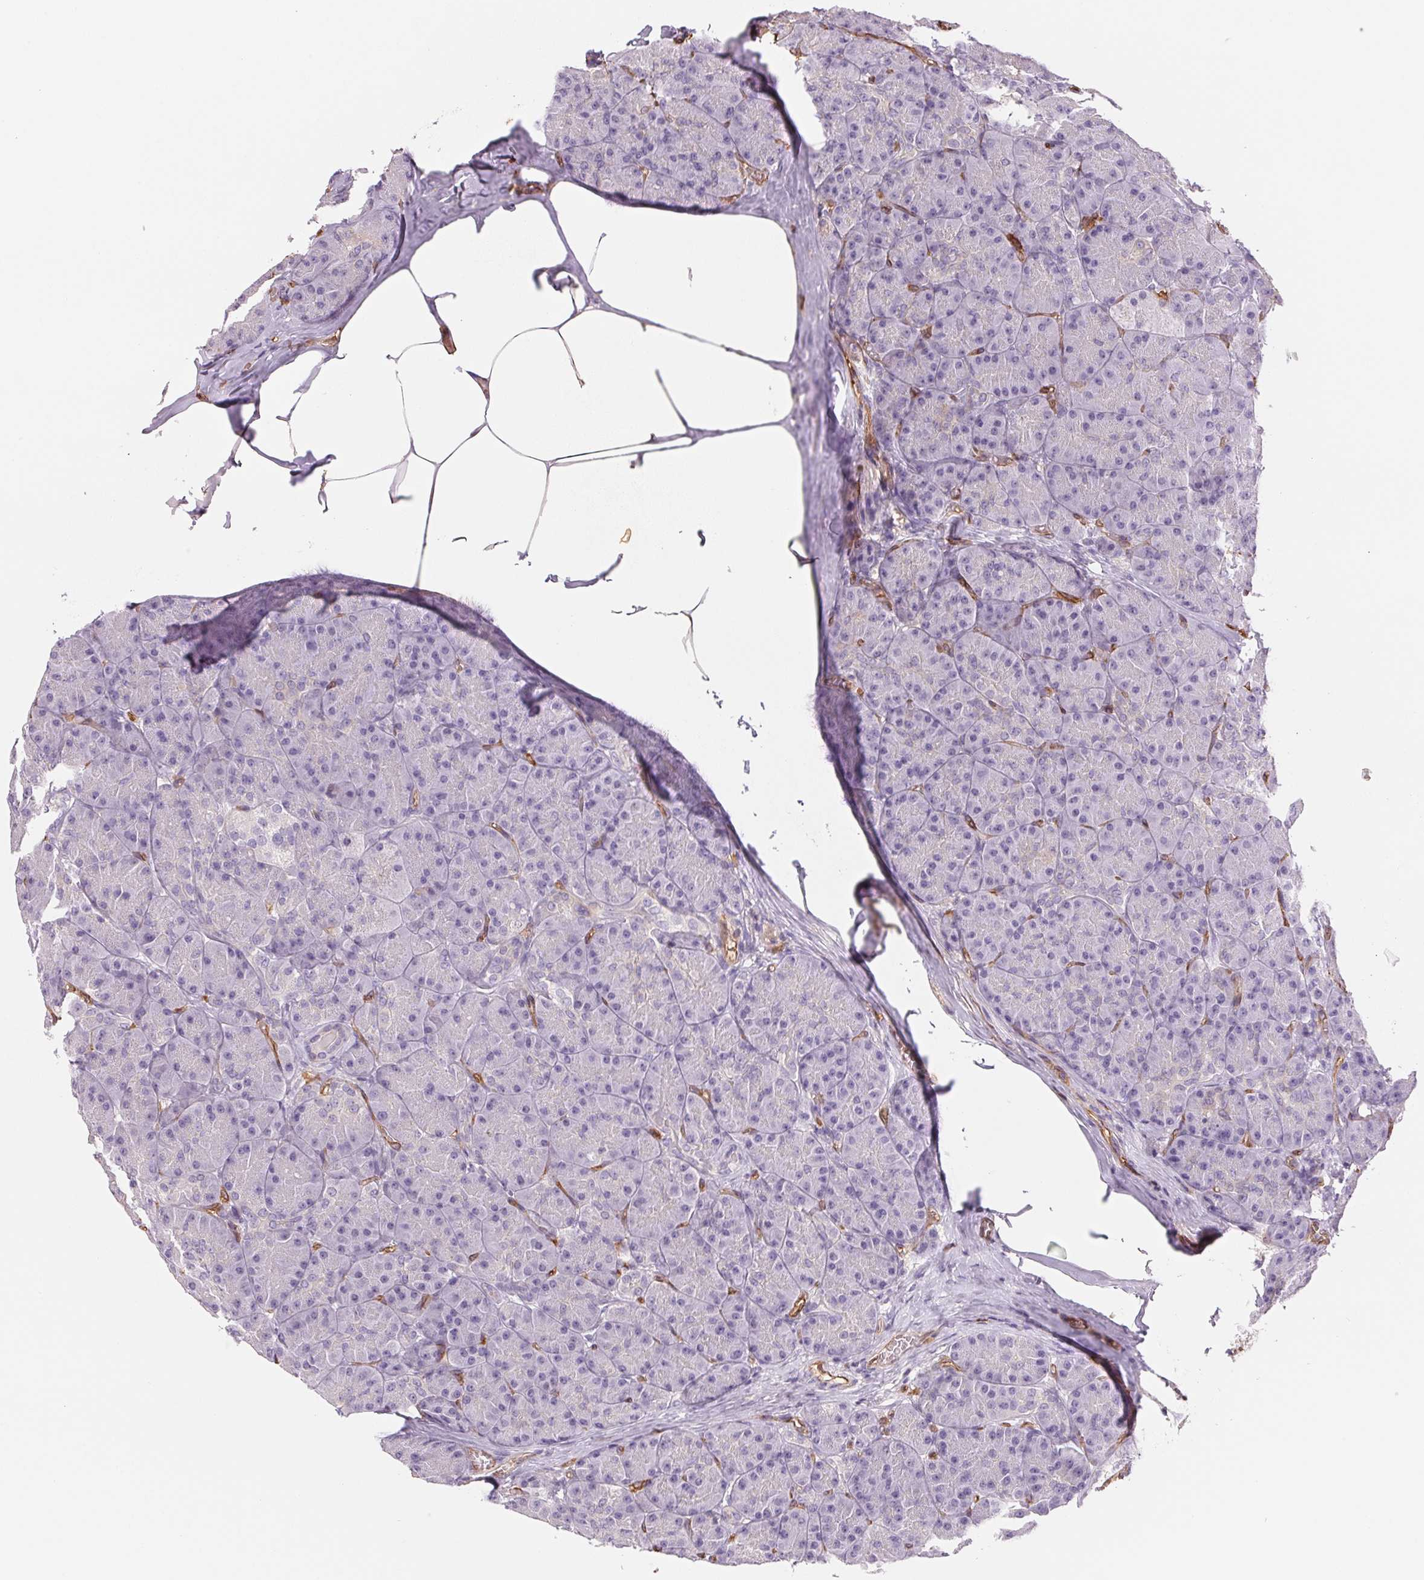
{"staining": {"intensity": "weak", "quantity": "<25%", "location": "cytoplasmic/membranous"}, "tissue": "pancreas", "cell_type": "Exocrine glandular cells", "image_type": "normal", "snomed": [{"axis": "morphology", "description": "Normal tissue, NOS"}, {"axis": "topography", "description": "Pancreas"}], "caption": "Immunohistochemistry photomicrograph of unremarkable human pancreas stained for a protein (brown), which demonstrates no expression in exocrine glandular cells.", "gene": "ANKRD13B", "patient": {"sex": "male", "age": 57}}